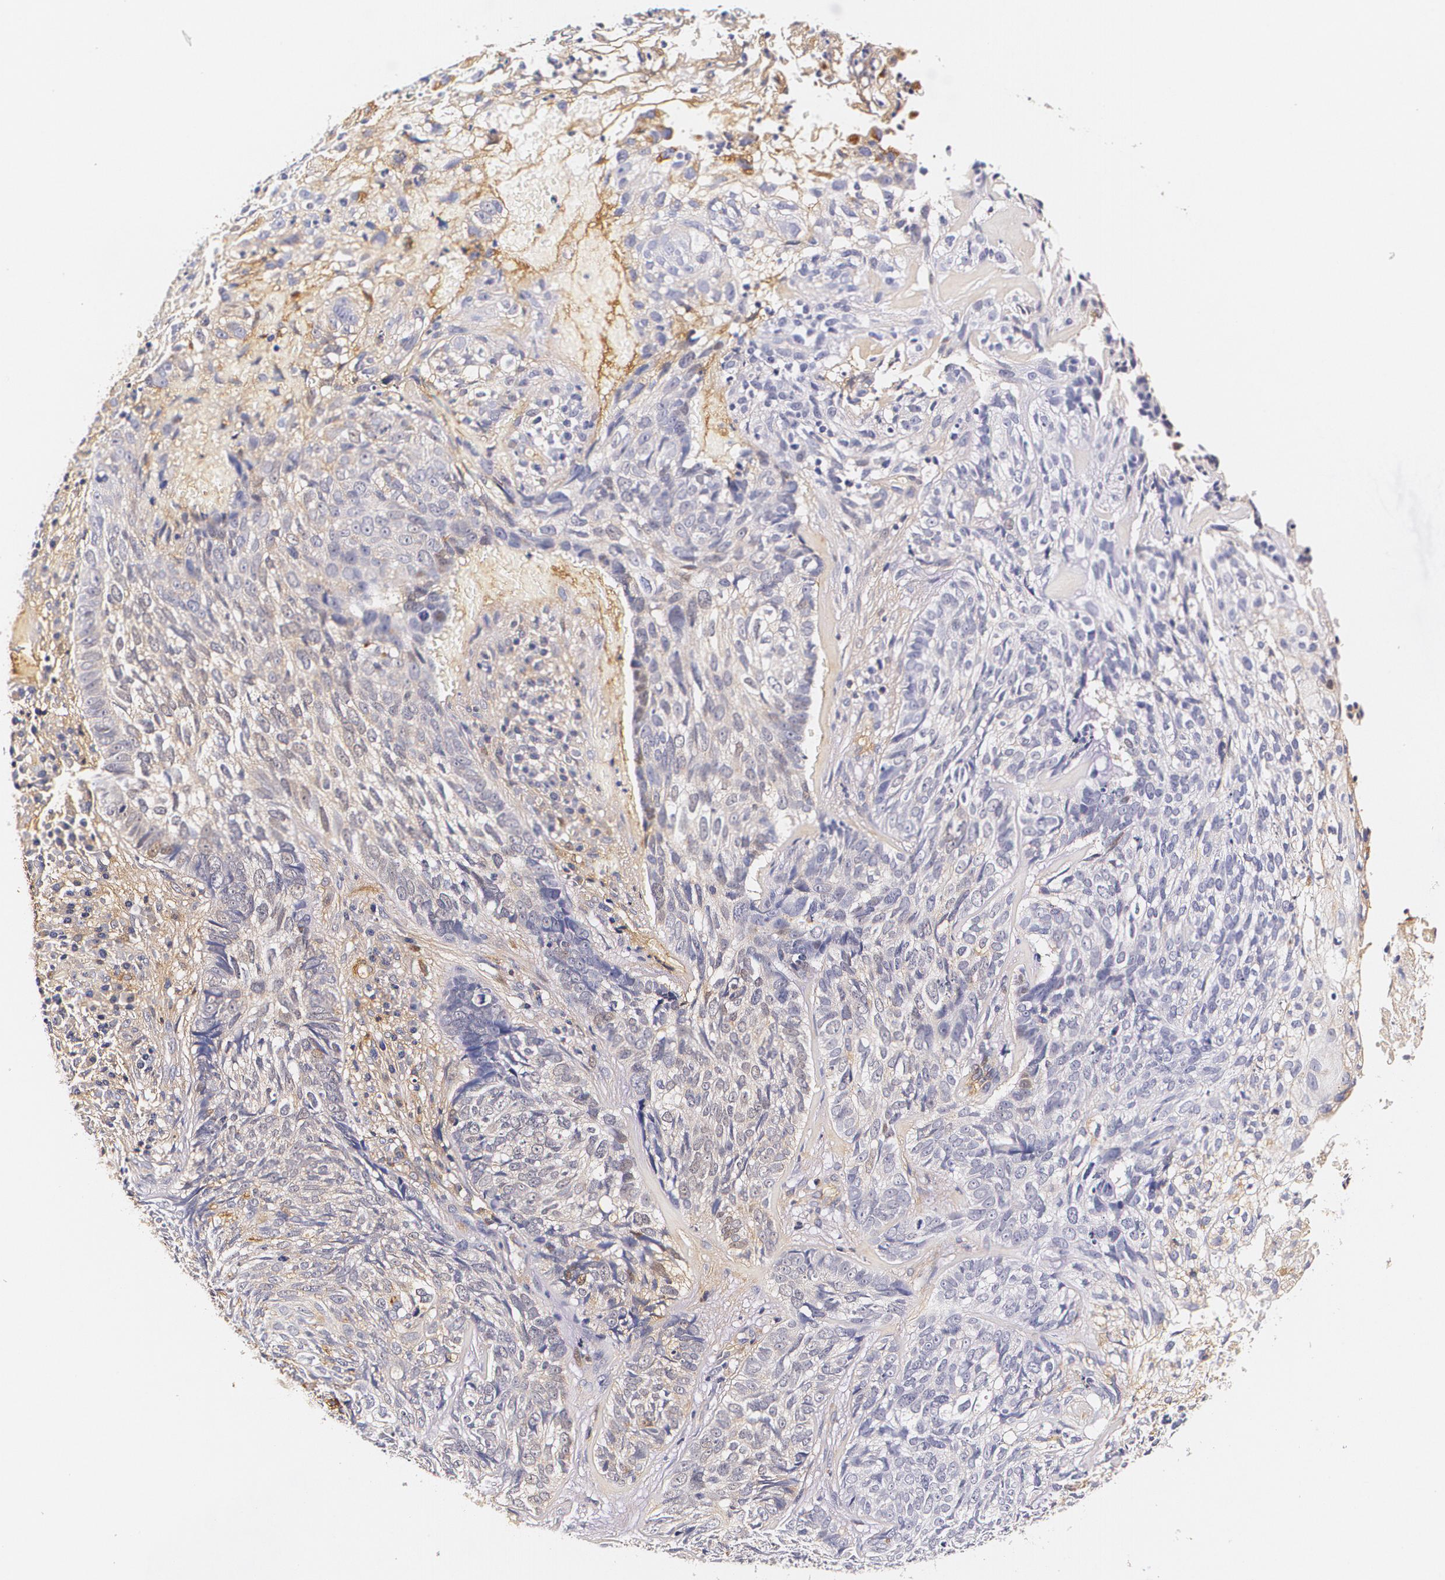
{"staining": {"intensity": "weak", "quantity": "<25%", "location": "cytoplasmic/membranous"}, "tissue": "skin cancer", "cell_type": "Tumor cells", "image_type": "cancer", "snomed": [{"axis": "morphology", "description": "Basal cell carcinoma"}, {"axis": "topography", "description": "Skin"}], "caption": "Immunohistochemical staining of human basal cell carcinoma (skin) shows no significant staining in tumor cells.", "gene": "TTR", "patient": {"sex": "male", "age": 72}}